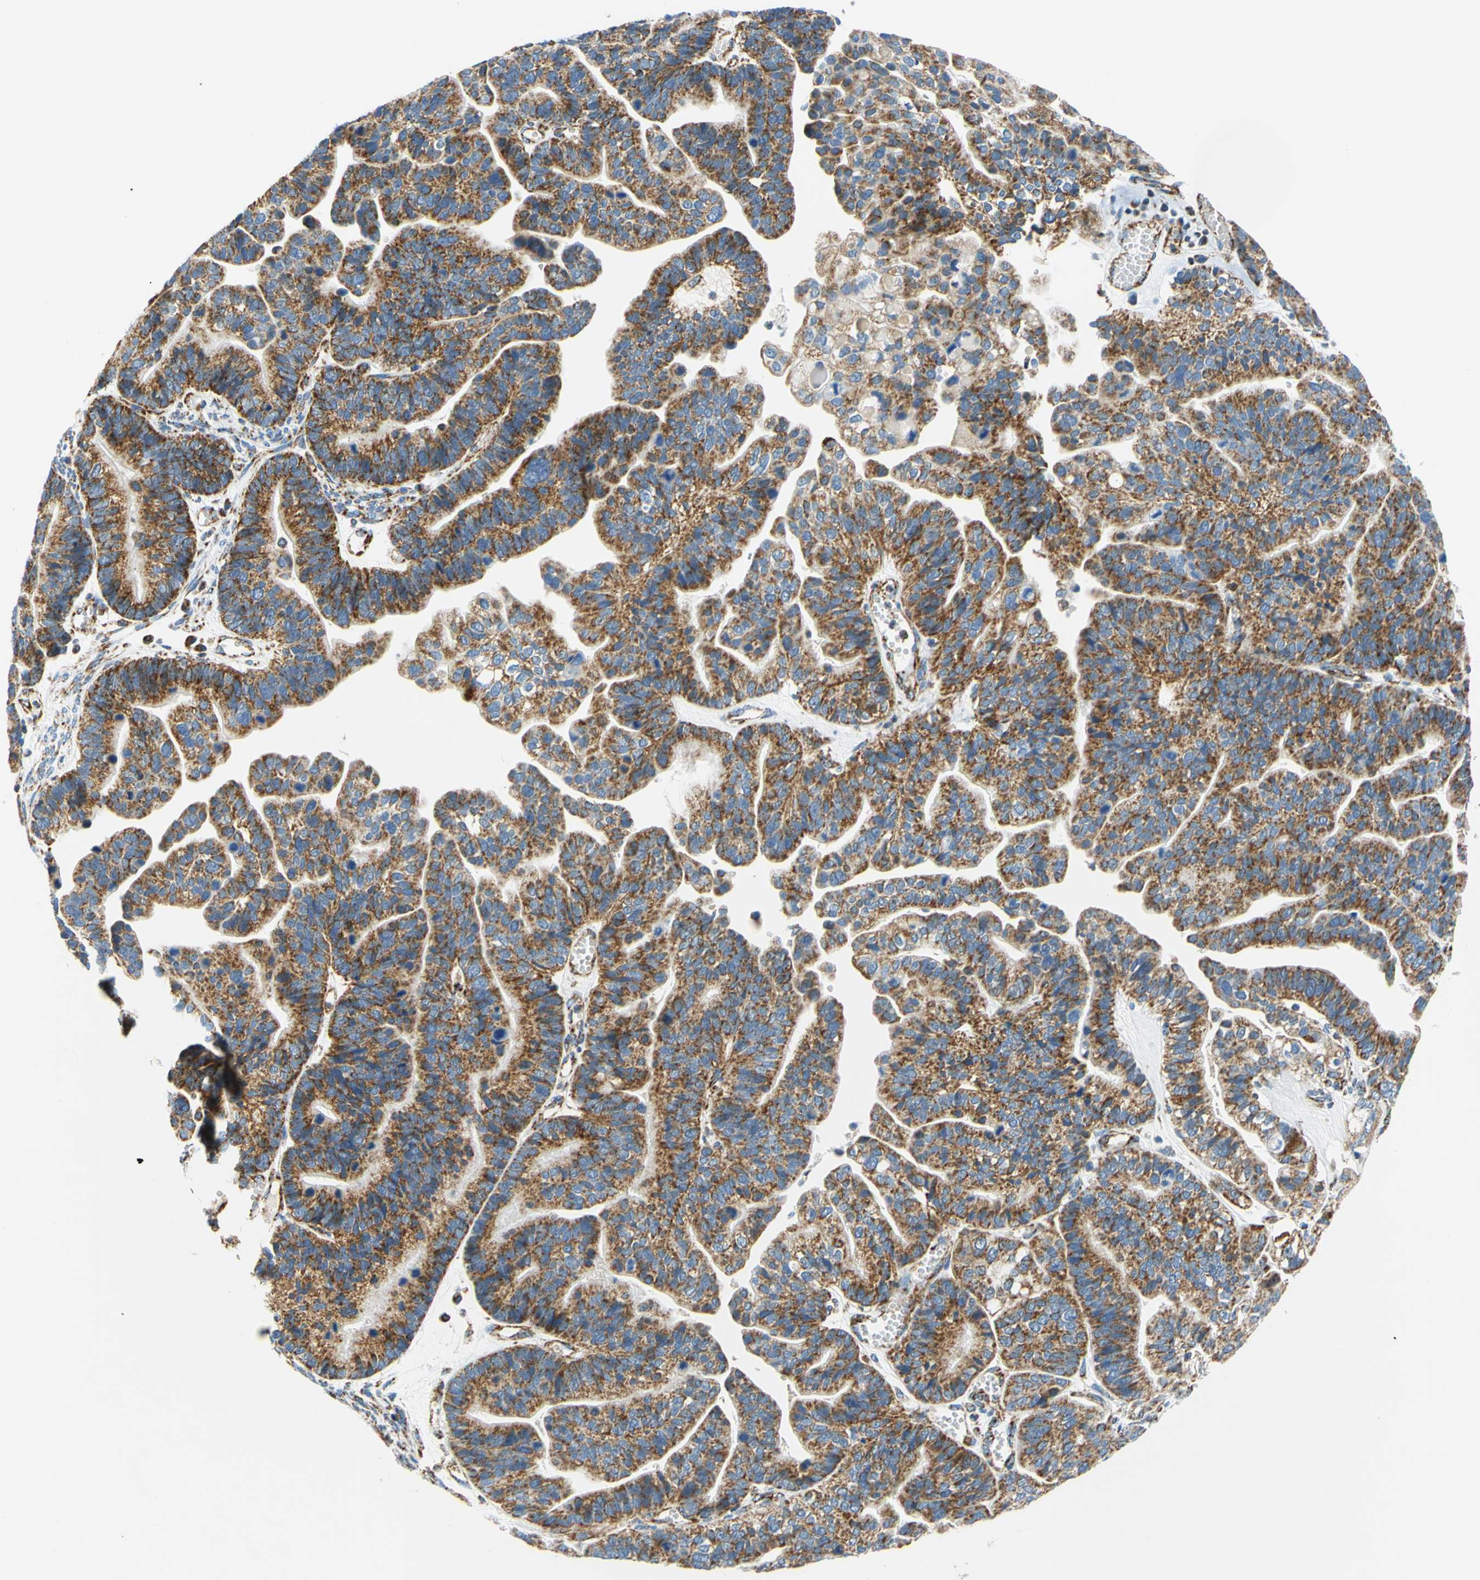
{"staining": {"intensity": "moderate", "quantity": ">75%", "location": "cytoplasmic/membranous"}, "tissue": "ovarian cancer", "cell_type": "Tumor cells", "image_type": "cancer", "snomed": [{"axis": "morphology", "description": "Cystadenocarcinoma, serous, NOS"}, {"axis": "topography", "description": "Ovary"}], "caption": "Protein staining of ovarian serous cystadenocarcinoma tissue exhibits moderate cytoplasmic/membranous expression in approximately >75% of tumor cells.", "gene": "MAVS", "patient": {"sex": "female", "age": 56}}